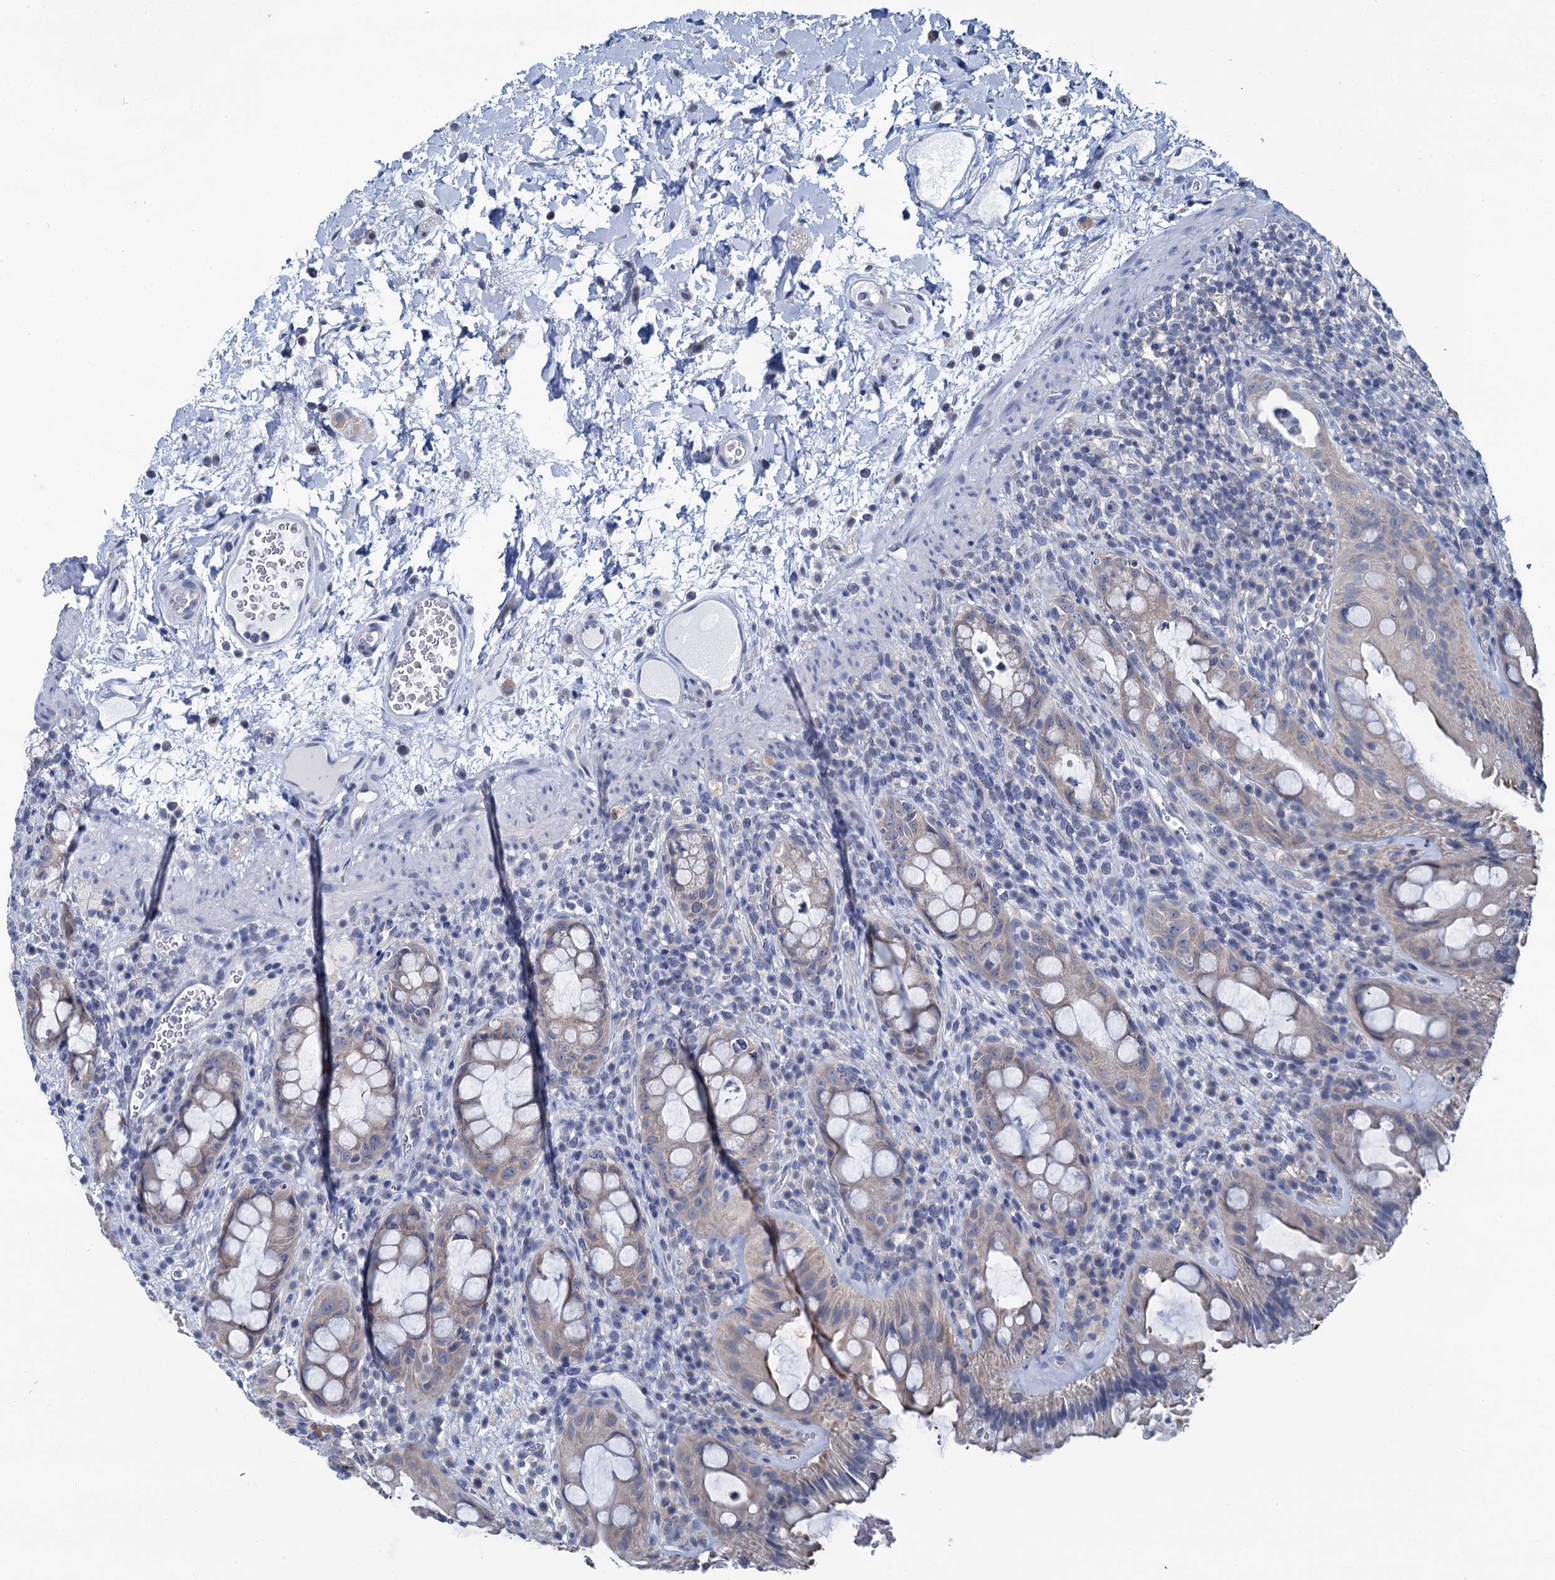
{"staining": {"intensity": "weak", "quantity": "<25%", "location": "cytoplasmic/membranous"}, "tissue": "rectum", "cell_type": "Glandular cells", "image_type": "normal", "snomed": [{"axis": "morphology", "description": "Normal tissue, NOS"}, {"axis": "topography", "description": "Rectum"}], "caption": "Immunohistochemical staining of benign rectum reveals no significant staining in glandular cells. (Brightfield microscopy of DAB (3,3'-diaminobenzidine) immunohistochemistry at high magnification).", "gene": "MIOX", "patient": {"sex": "female", "age": 57}}